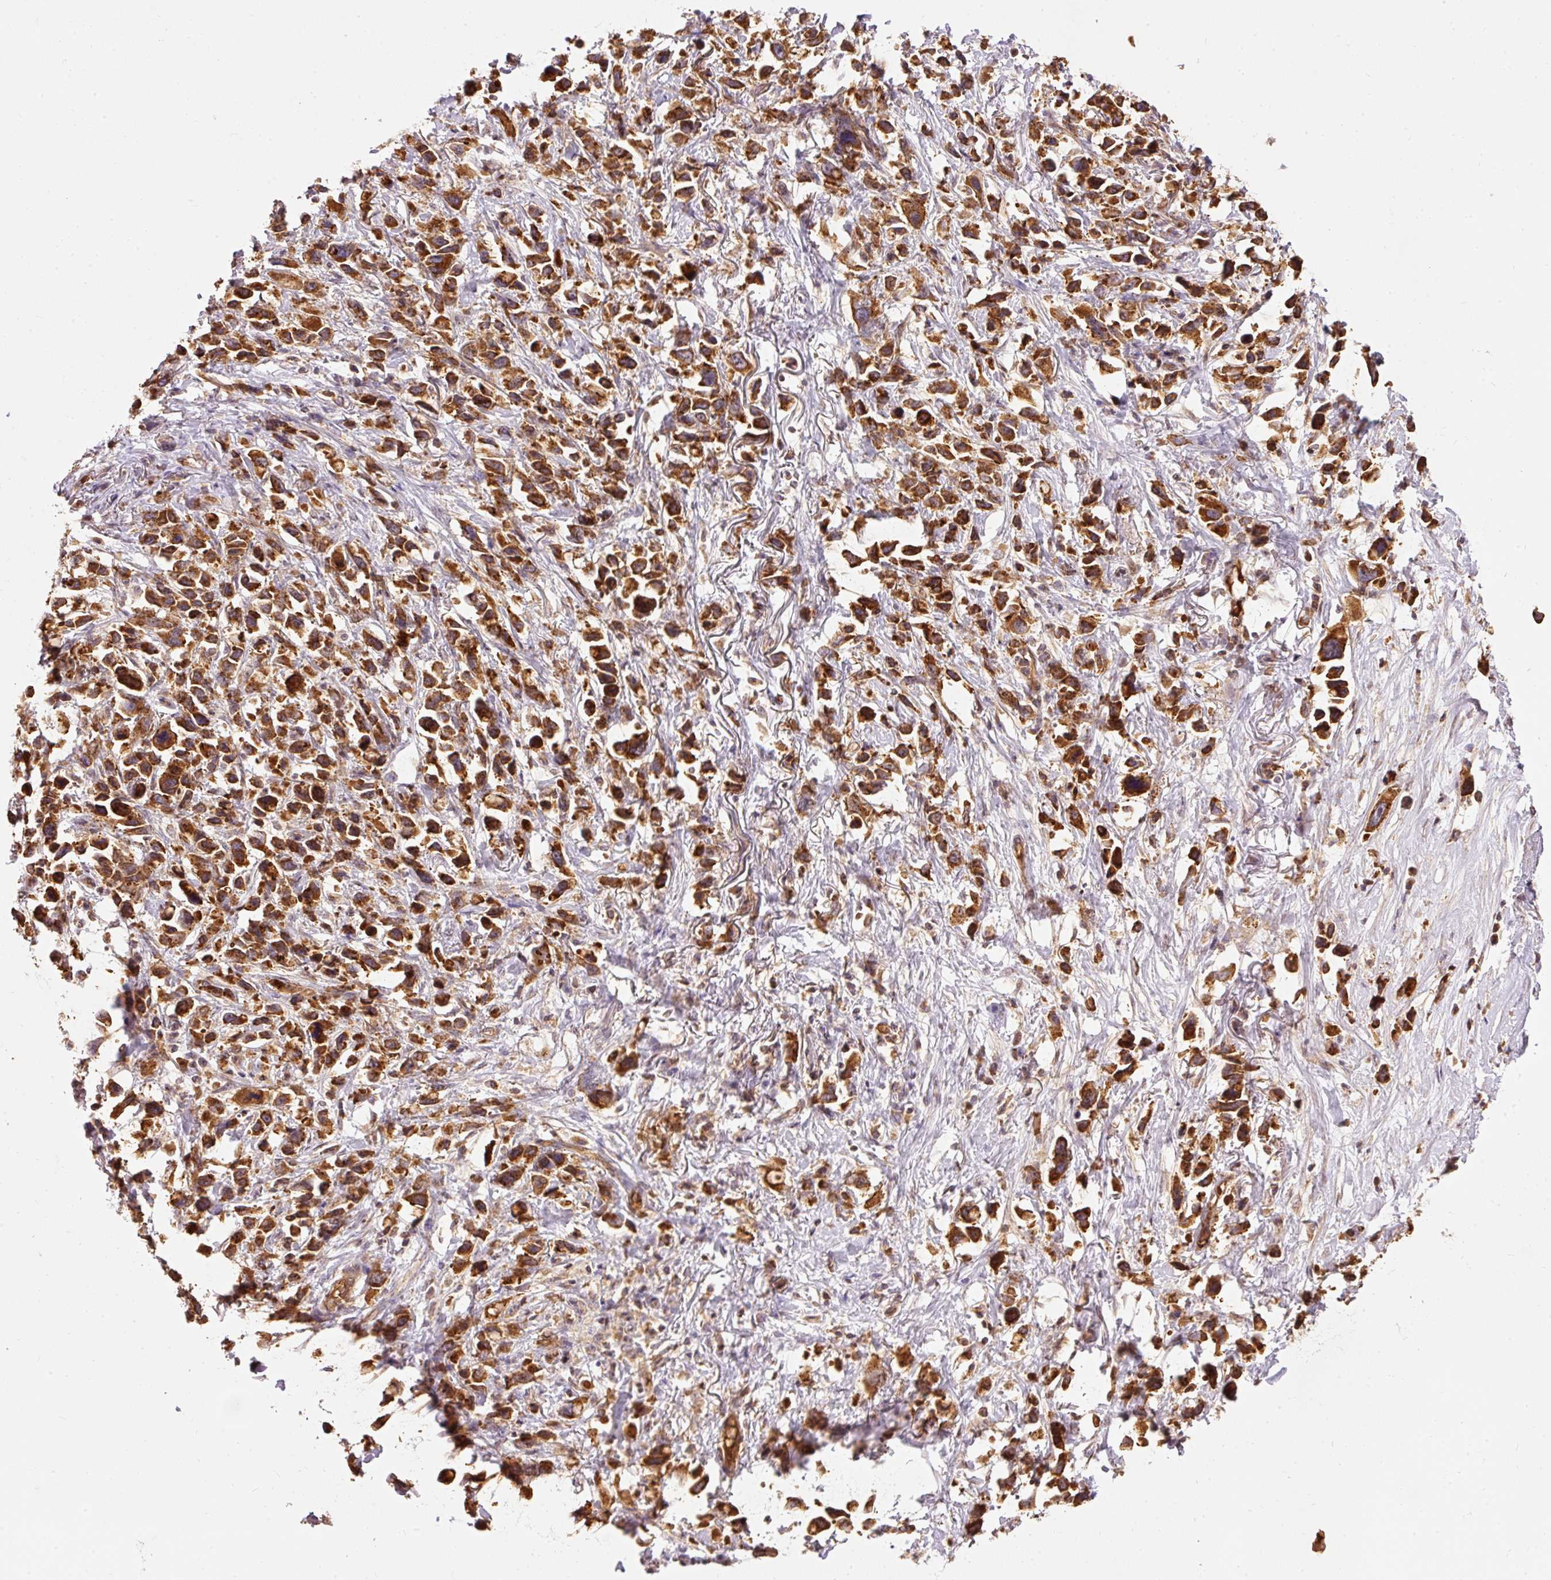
{"staining": {"intensity": "strong", "quantity": ">75%", "location": "cytoplasmic/membranous"}, "tissue": "stomach cancer", "cell_type": "Tumor cells", "image_type": "cancer", "snomed": [{"axis": "morphology", "description": "Adenocarcinoma, NOS"}, {"axis": "topography", "description": "Stomach"}], "caption": "Brown immunohistochemical staining in stomach cancer shows strong cytoplasmic/membranous expression in about >75% of tumor cells. (Brightfield microscopy of DAB IHC at high magnification).", "gene": "ADCY4", "patient": {"sex": "female", "age": 81}}